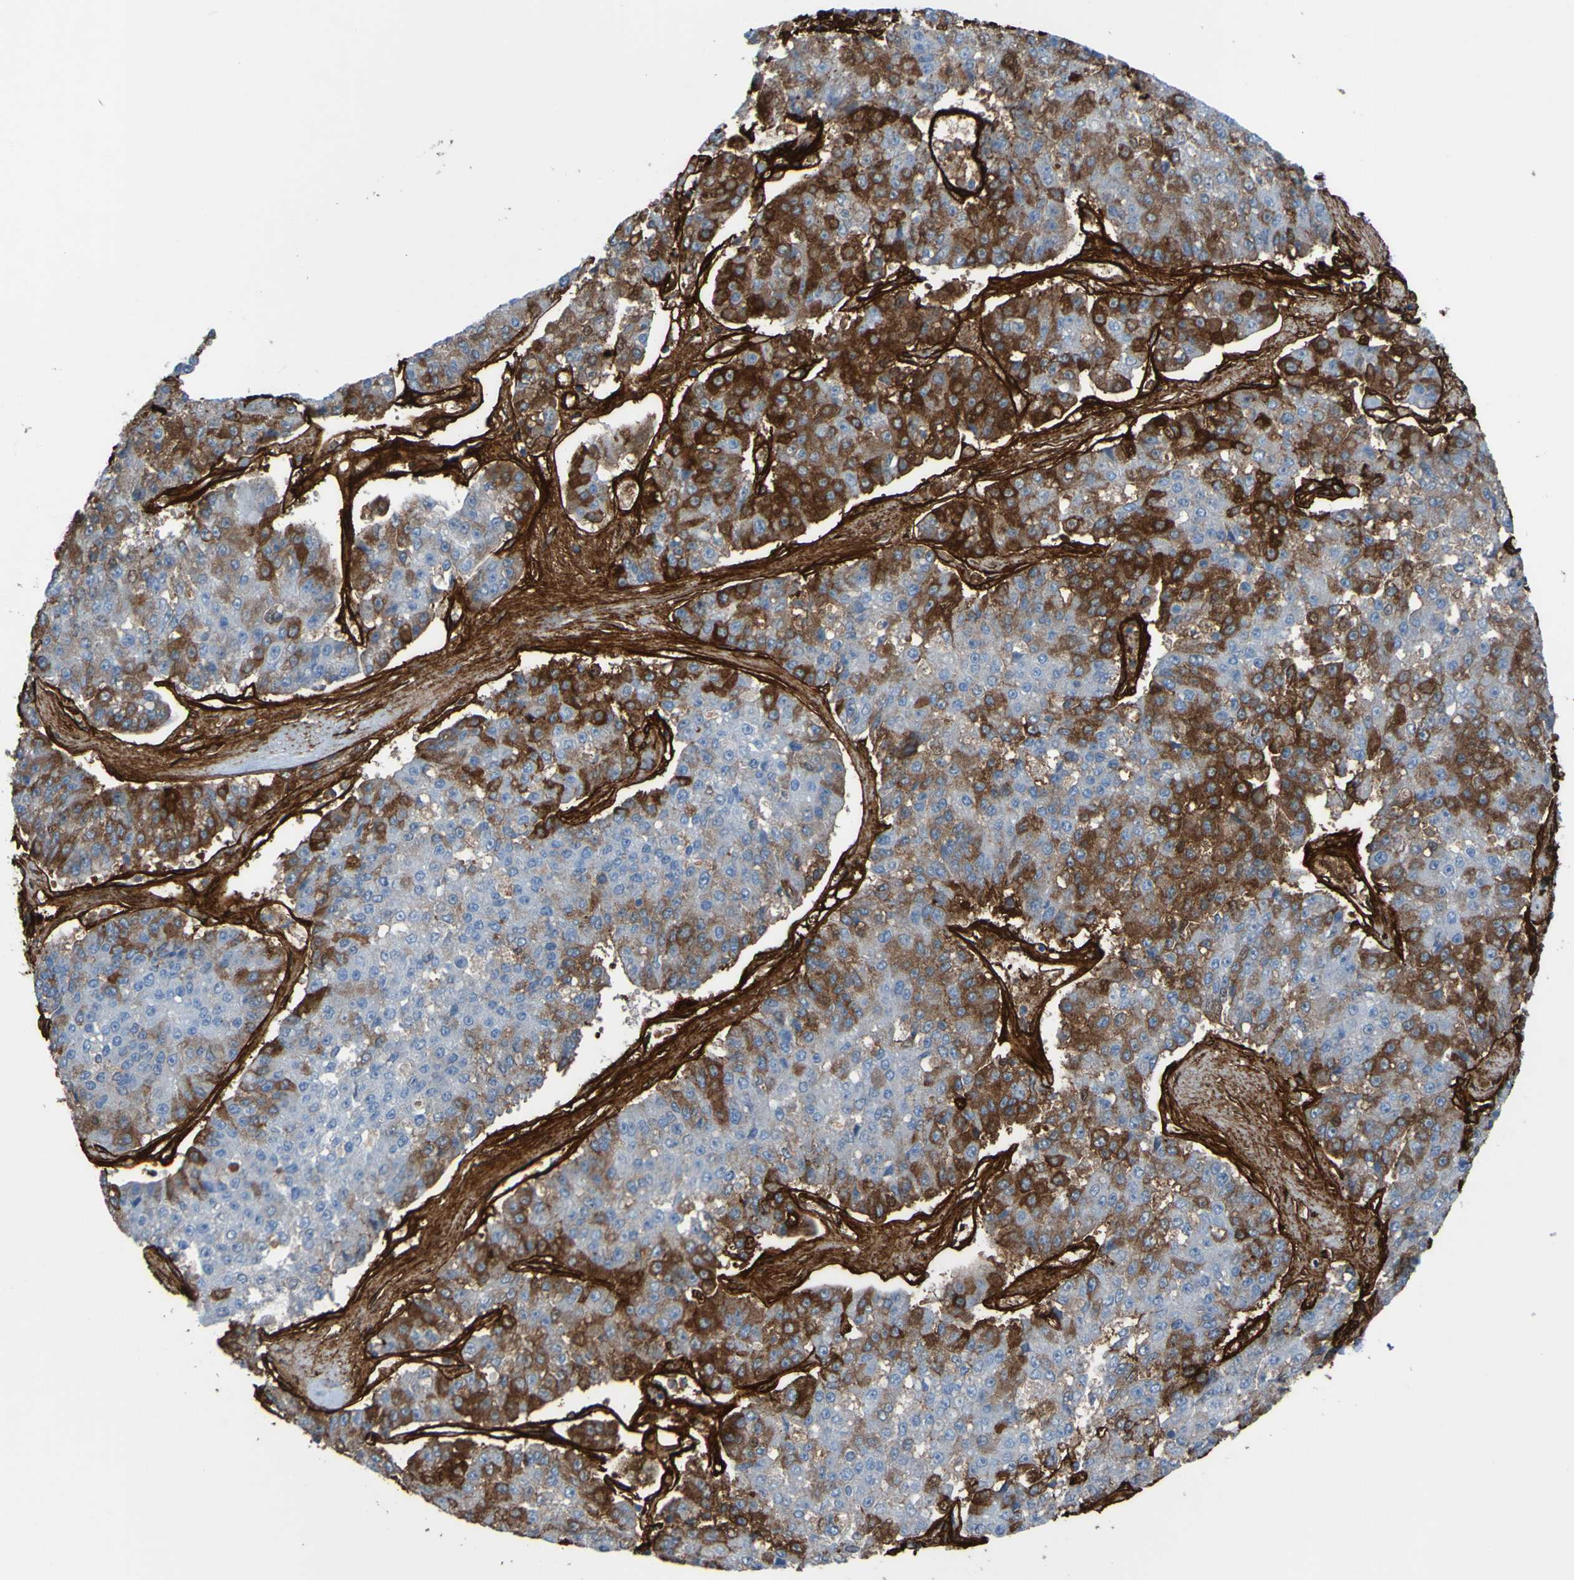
{"staining": {"intensity": "strong", "quantity": "25%-75%", "location": "cytoplasmic/membranous"}, "tissue": "pancreatic cancer", "cell_type": "Tumor cells", "image_type": "cancer", "snomed": [{"axis": "morphology", "description": "Adenocarcinoma, NOS"}, {"axis": "topography", "description": "Pancreas"}], "caption": "DAB immunohistochemical staining of pancreatic cancer exhibits strong cytoplasmic/membranous protein expression in approximately 25%-75% of tumor cells.", "gene": "COL4A2", "patient": {"sex": "male", "age": 50}}